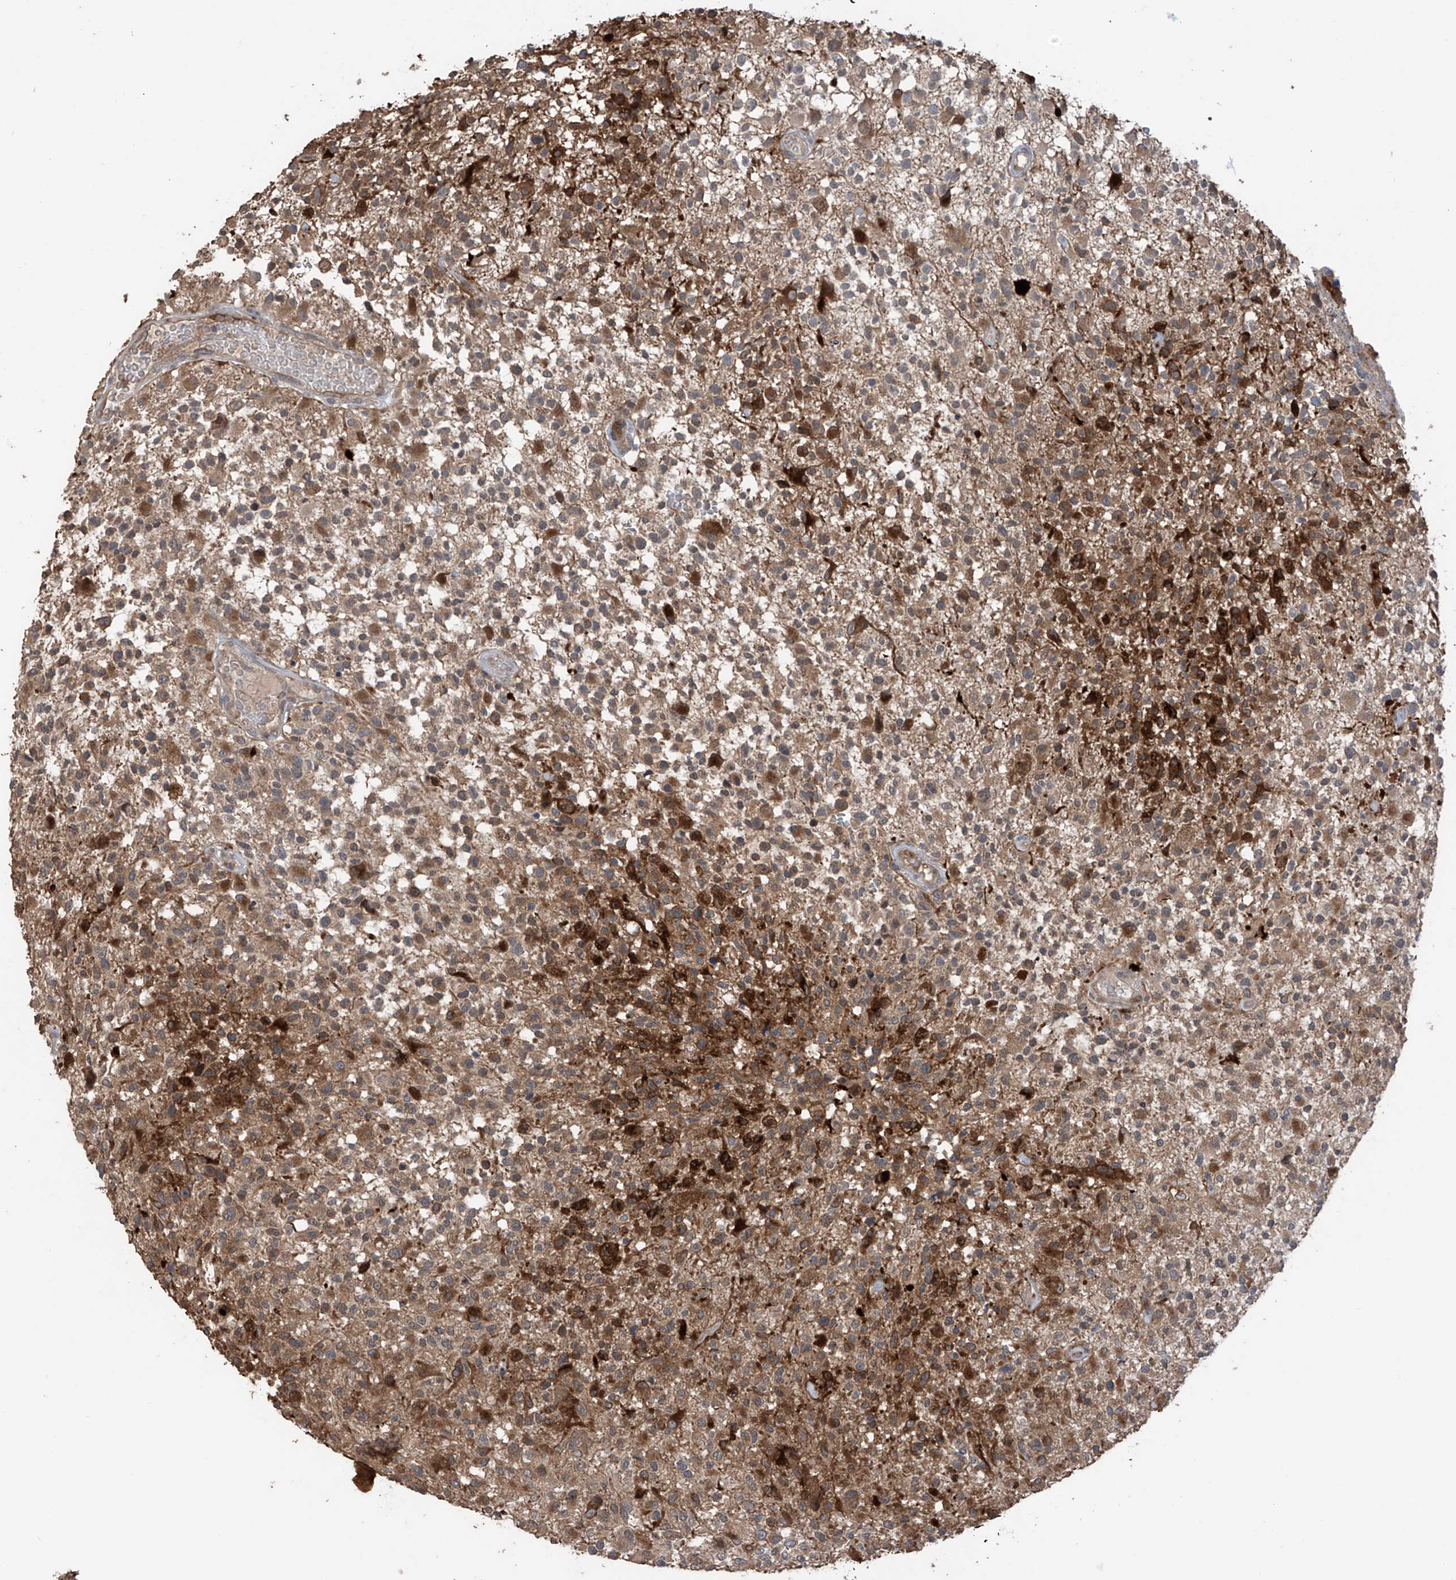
{"staining": {"intensity": "moderate", "quantity": ">75%", "location": "cytoplasmic/membranous"}, "tissue": "glioma", "cell_type": "Tumor cells", "image_type": "cancer", "snomed": [{"axis": "morphology", "description": "Glioma, malignant, High grade"}, {"axis": "morphology", "description": "Glioblastoma, NOS"}, {"axis": "topography", "description": "Brain"}], "caption": "A photomicrograph of glioma stained for a protein exhibits moderate cytoplasmic/membranous brown staining in tumor cells.", "gene": "SAMD3", "patient": {"sex": "male", "age": 60}}